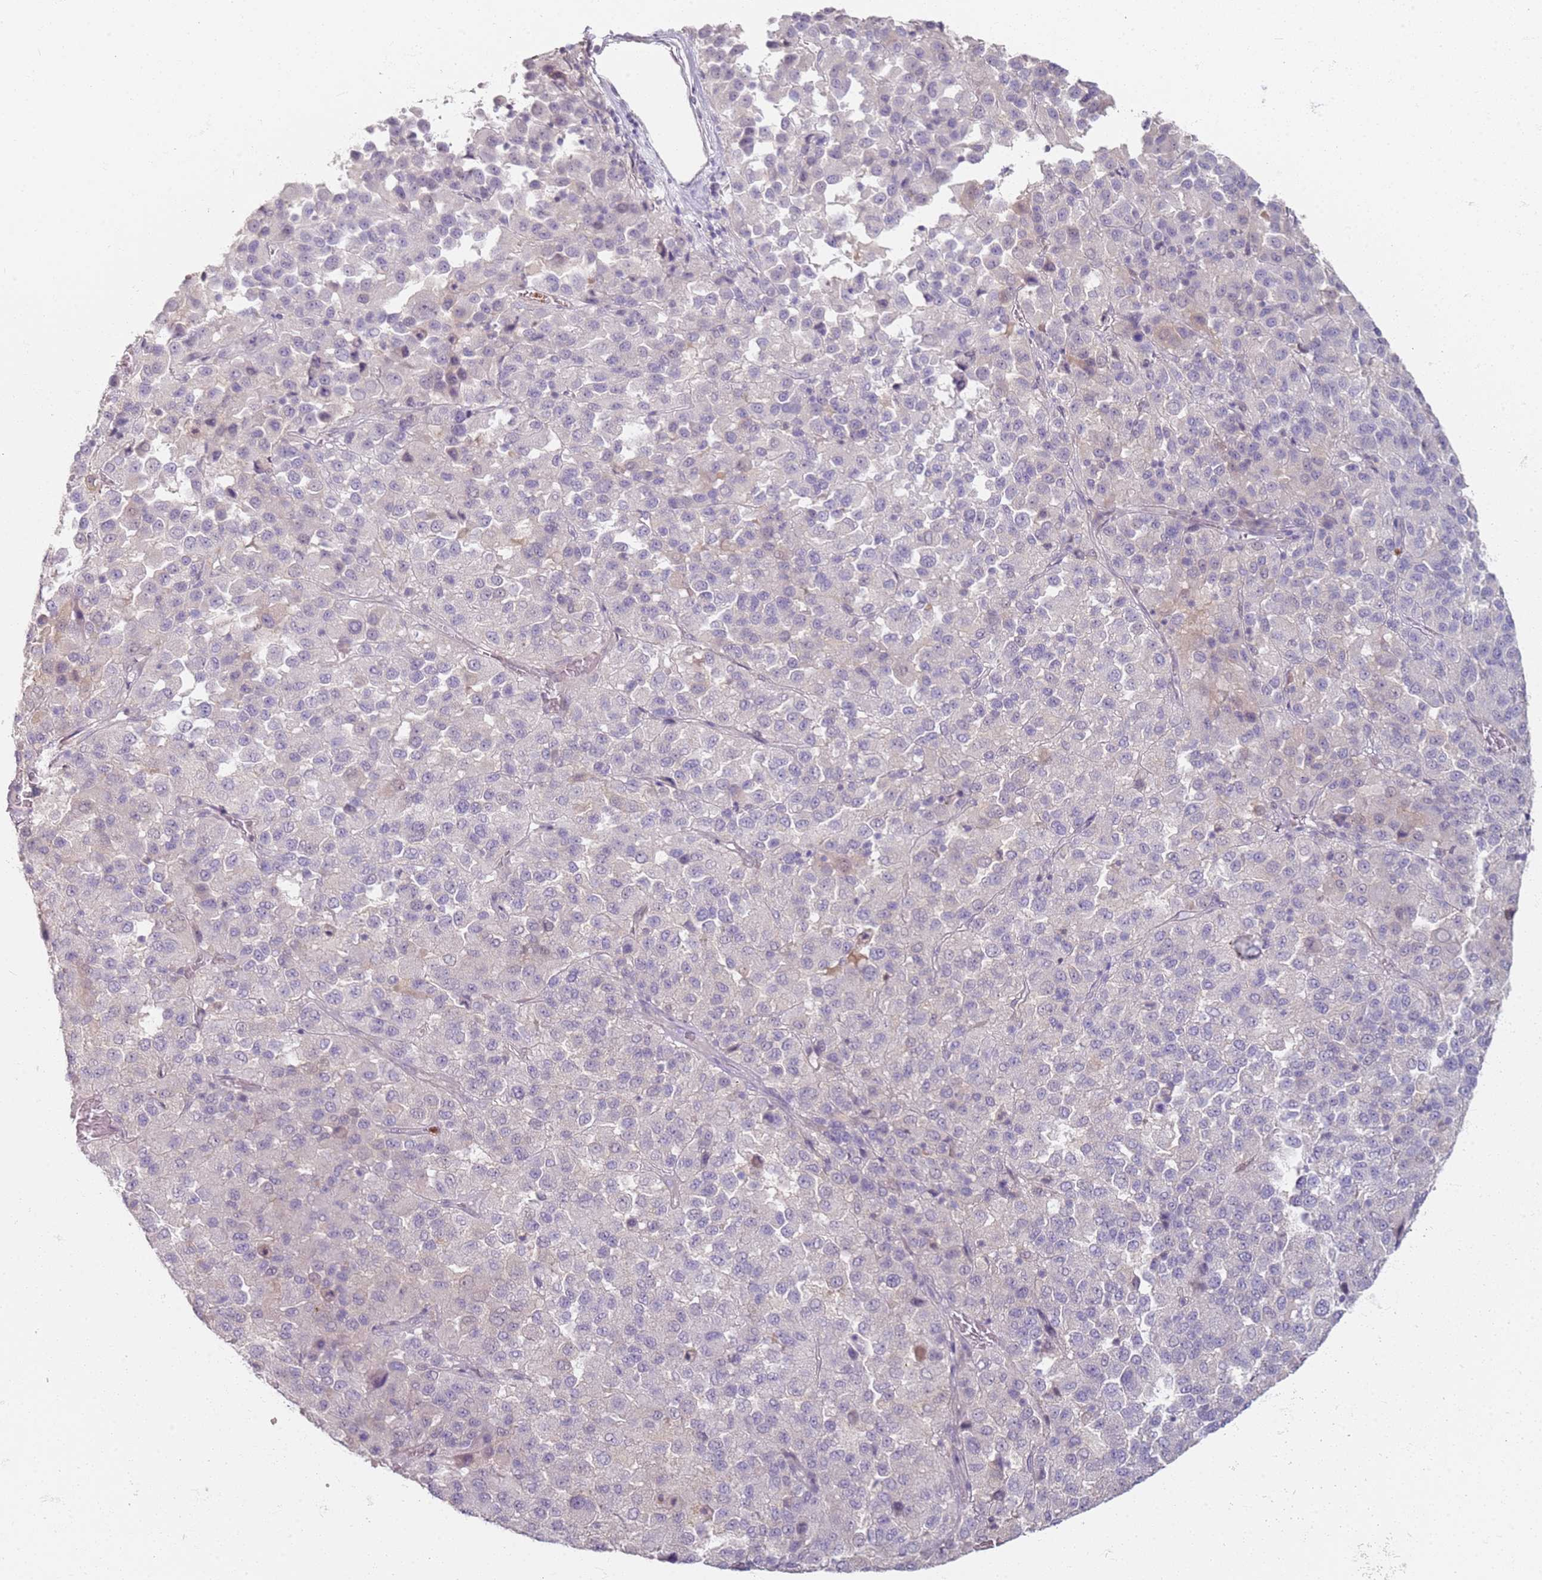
{"staining": {"intensity": "weak", "quantity": "<25%", "location": "cytoplasmic/membranous"}, "tissue": "melanoma", "cell_type": "Tumor cells", "image_type": "cancer", "snomed": [{"axis": "morphology", "description": "Malignant melanoma, Metastatic site"}, {"axis": "topography", "description": "Lung"}], "caption": "DAB (3,3'-diaminobenzidine) immunohistochemical staining of human malignant melanoma (metastatic site) exhibits no significant staining in tumor cells.", "gene": "CD40LG", "patient": {"sex": "male", "age": 64}}